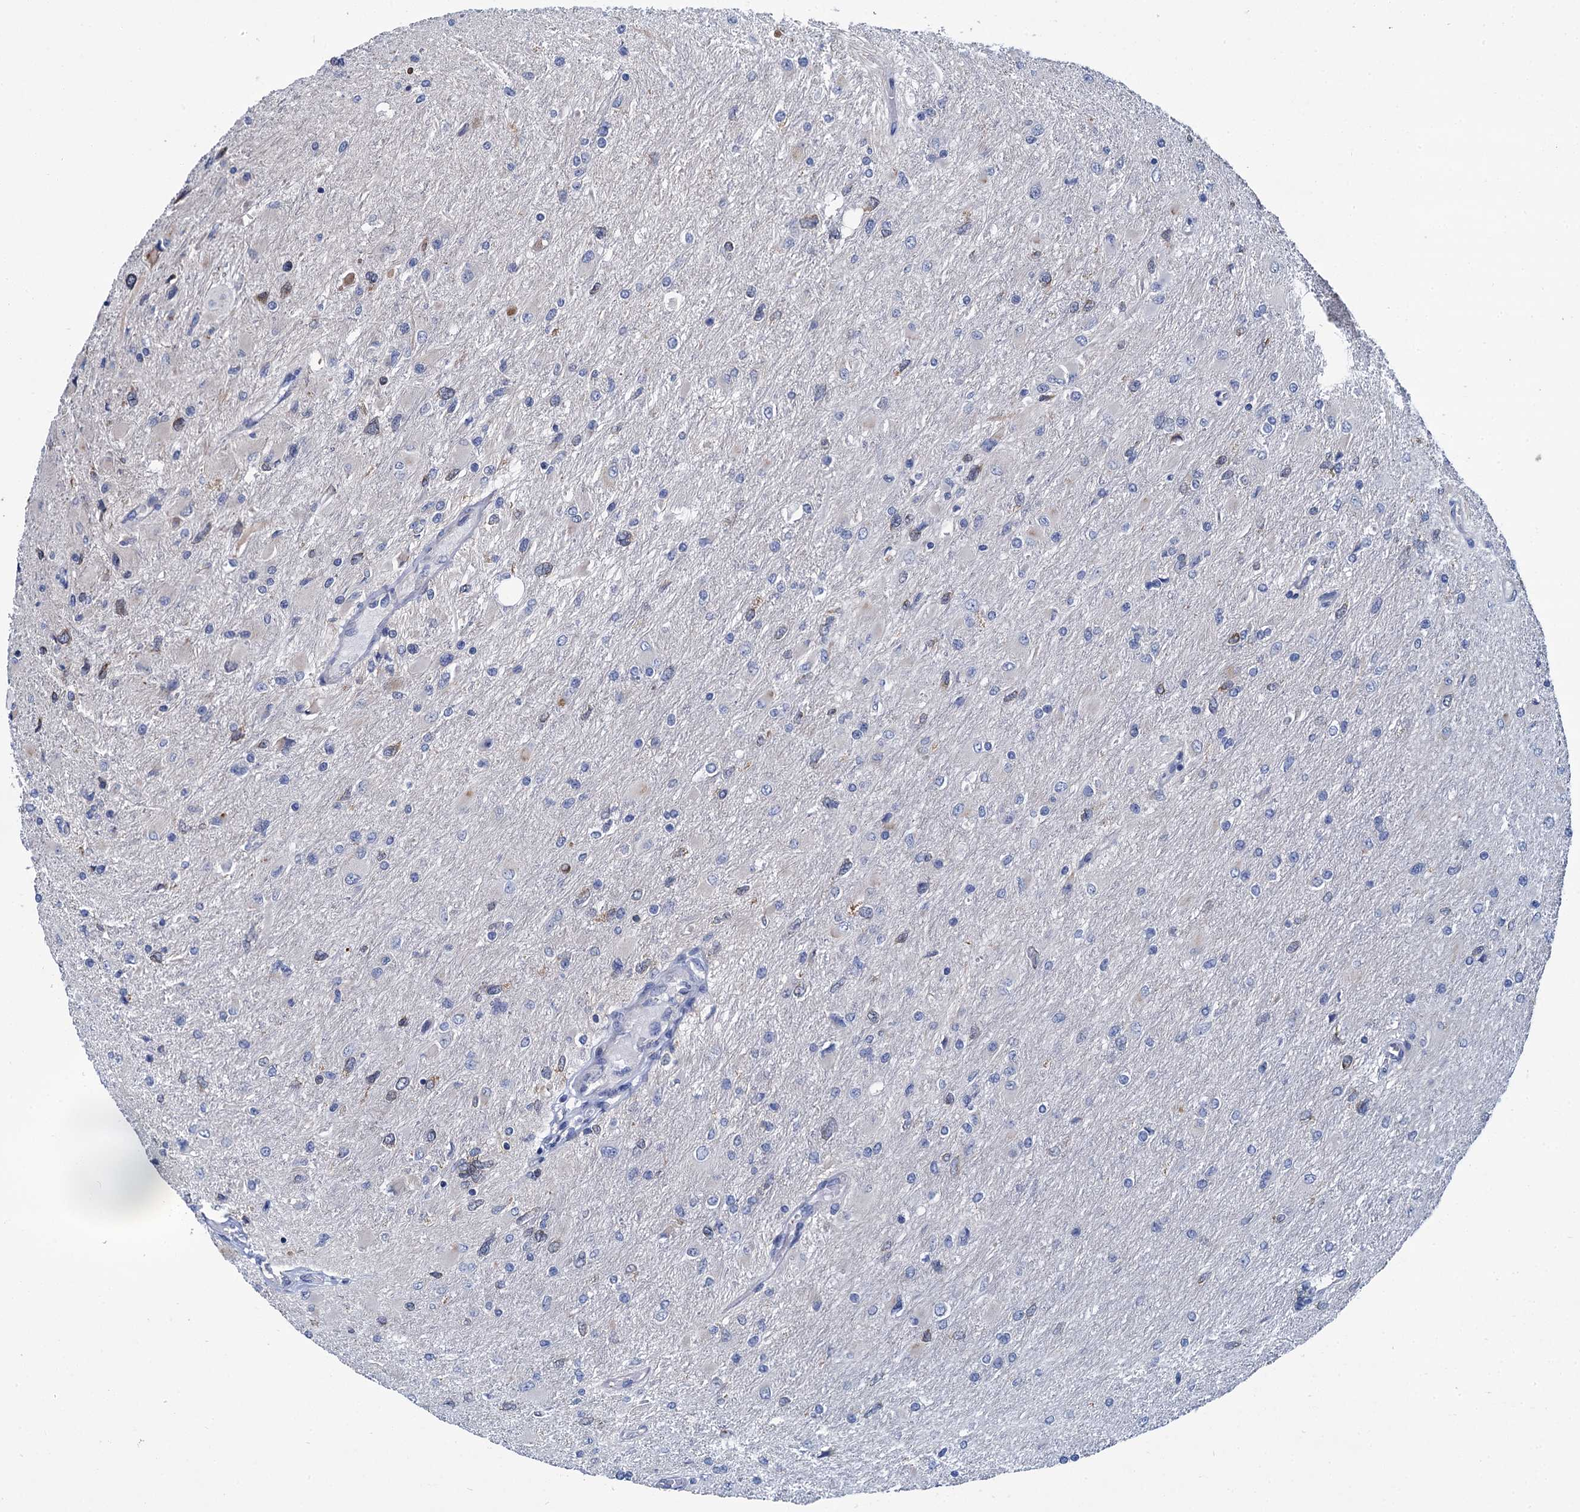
{"staining": {"intensity": "negative", "quantity": "none", "location": "none"}, "tissue": "glioma", "cell_type": "Tumor cells", "image_type": "cancer", "snomed": [{"axis": "morphology", "description": "Glioma, malignant, High grade"}, {"axis": "topography", "description": "Cerebral cortex"}], "caption": "A high-resolution histopathology image shows immunohistochemistry (IHC) staining of malignant glioma (high-grade), which demonstrates no significant expression in tumor cells.", "gene": "MIOX", "patient": {"sex": "female", "age": 36}}